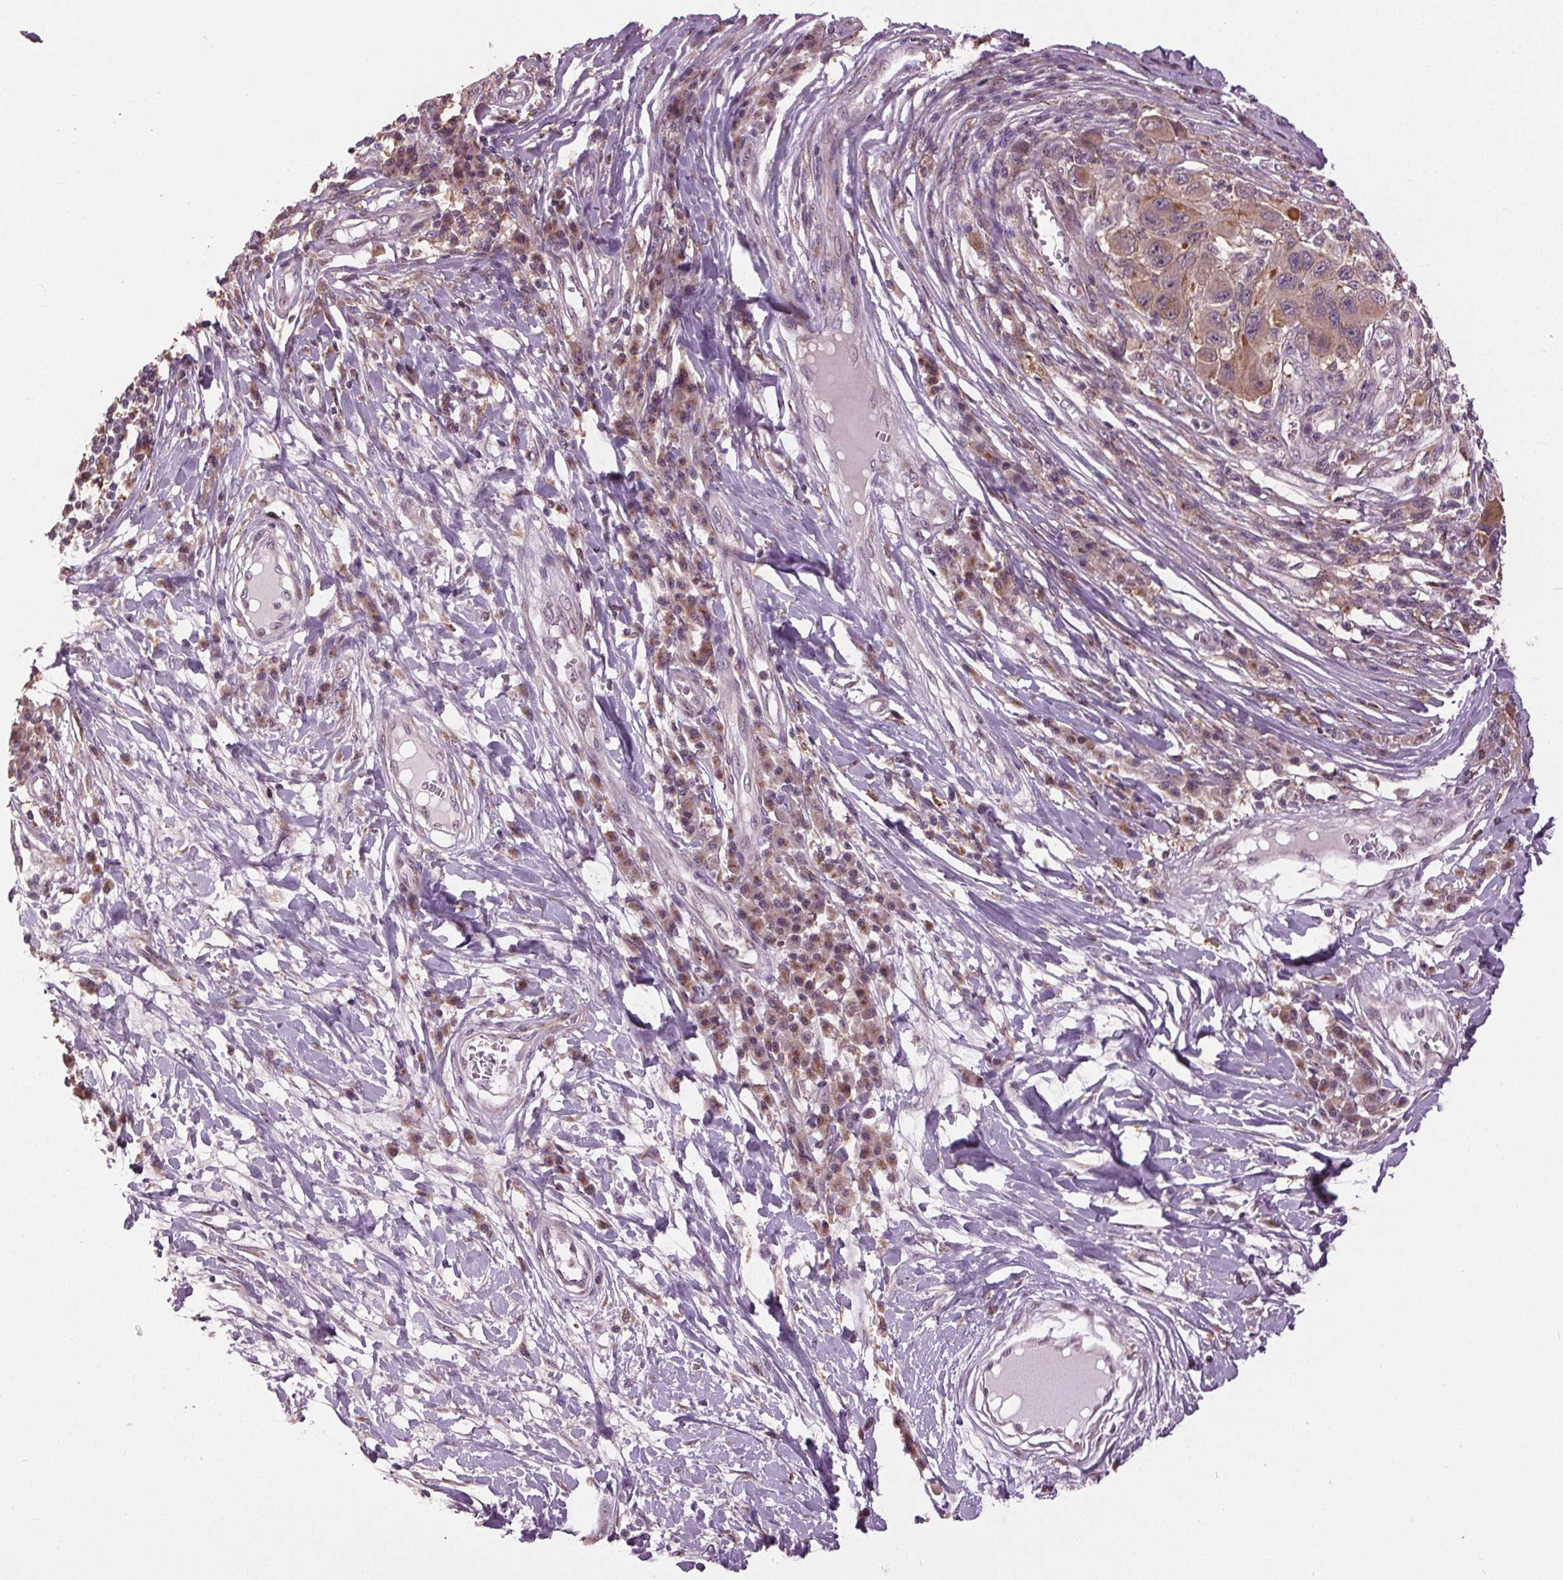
{"staining": {"intensity": "weak", "quantity": "25%-75%", "location": "cytoplasmic/membranous"}, "tissue": "melanoma", "cell_type": "Tumor cells", "image_type": "cancer", "snomed": [{"axis": "morphology", "description": "Malignant melanoma, NOS"}, {"axis": "topography", "description": "Skin"}], "caption": "Protein expression analysis of malignant melanoma exhibits weak cytoplasmic/membranous positivity in about 25%-75% of tumor cells. (Stains: DAB (3,3'-diaminobenzidine) in brown, nuclei in blue, Microscopy: brightfield microscopy at high magnification).", "gene": "BSDC1", "patient": {"sex": "male", "age": 53}}